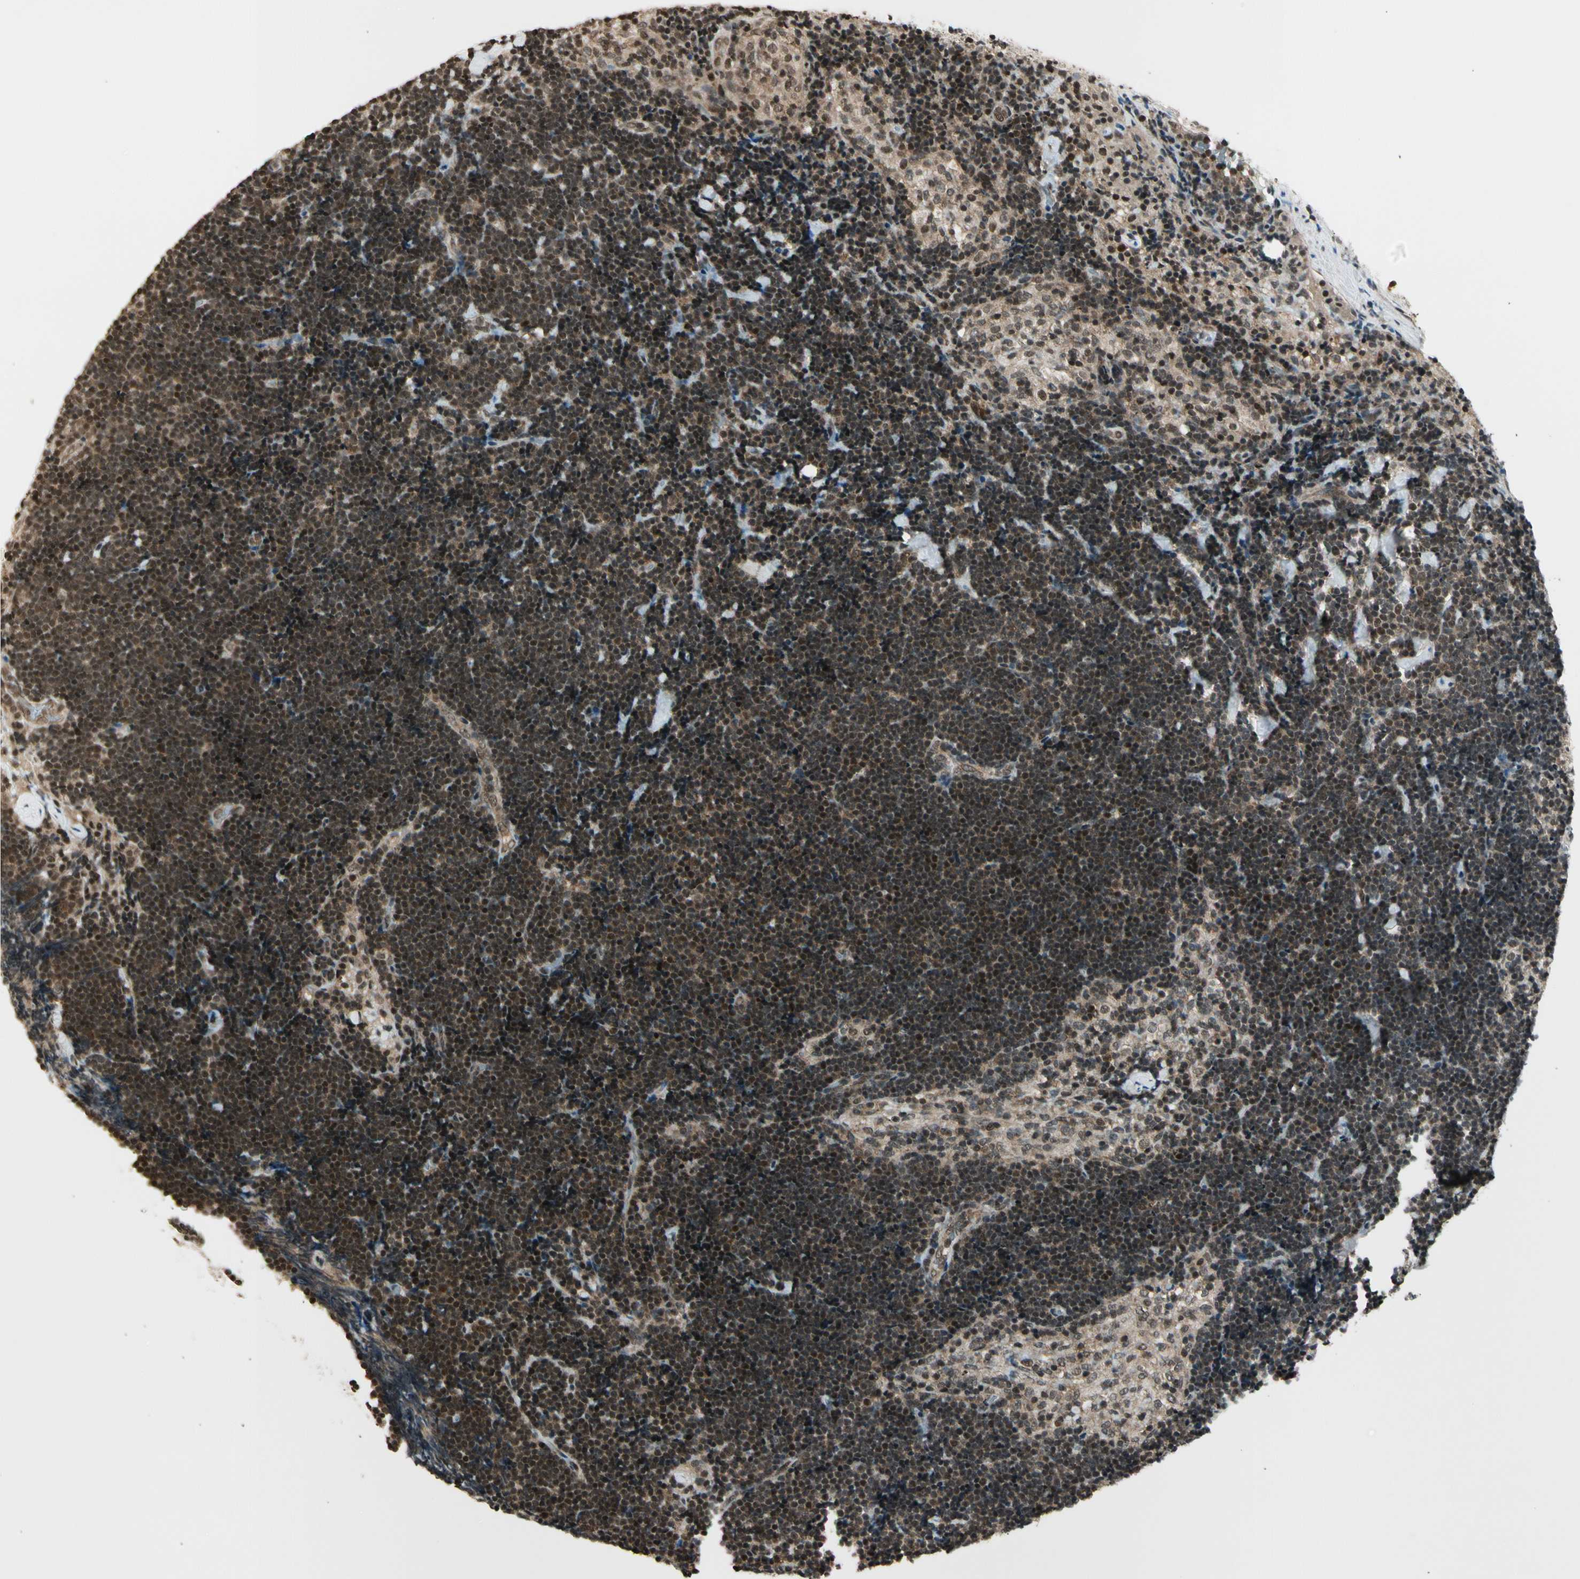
{"staining": {"intensity": "moderate", "quantity": "25%-75%", "location": "cytoplasmic/membranous,nuclear"}, "tissue": "lymph node", "cell_type": "Germinal center cells", "image_type": "normal", "snomed": [{"axis": "morphology", "description": "Normal tissue, NOS"}, {"axis": "topography", "description": "Lymph node"}], "caption": "Immunohistochemical staining of benign lymph node shows moderate cytoplasmic/membranous,nuclear protein positivity in about 25%-75% of germinal center cells. (brown staining indicates protein expression, while blue staining denotes nuclei).", "gene": "SMN2", "patient": {"sex": "male", "age": 63}}